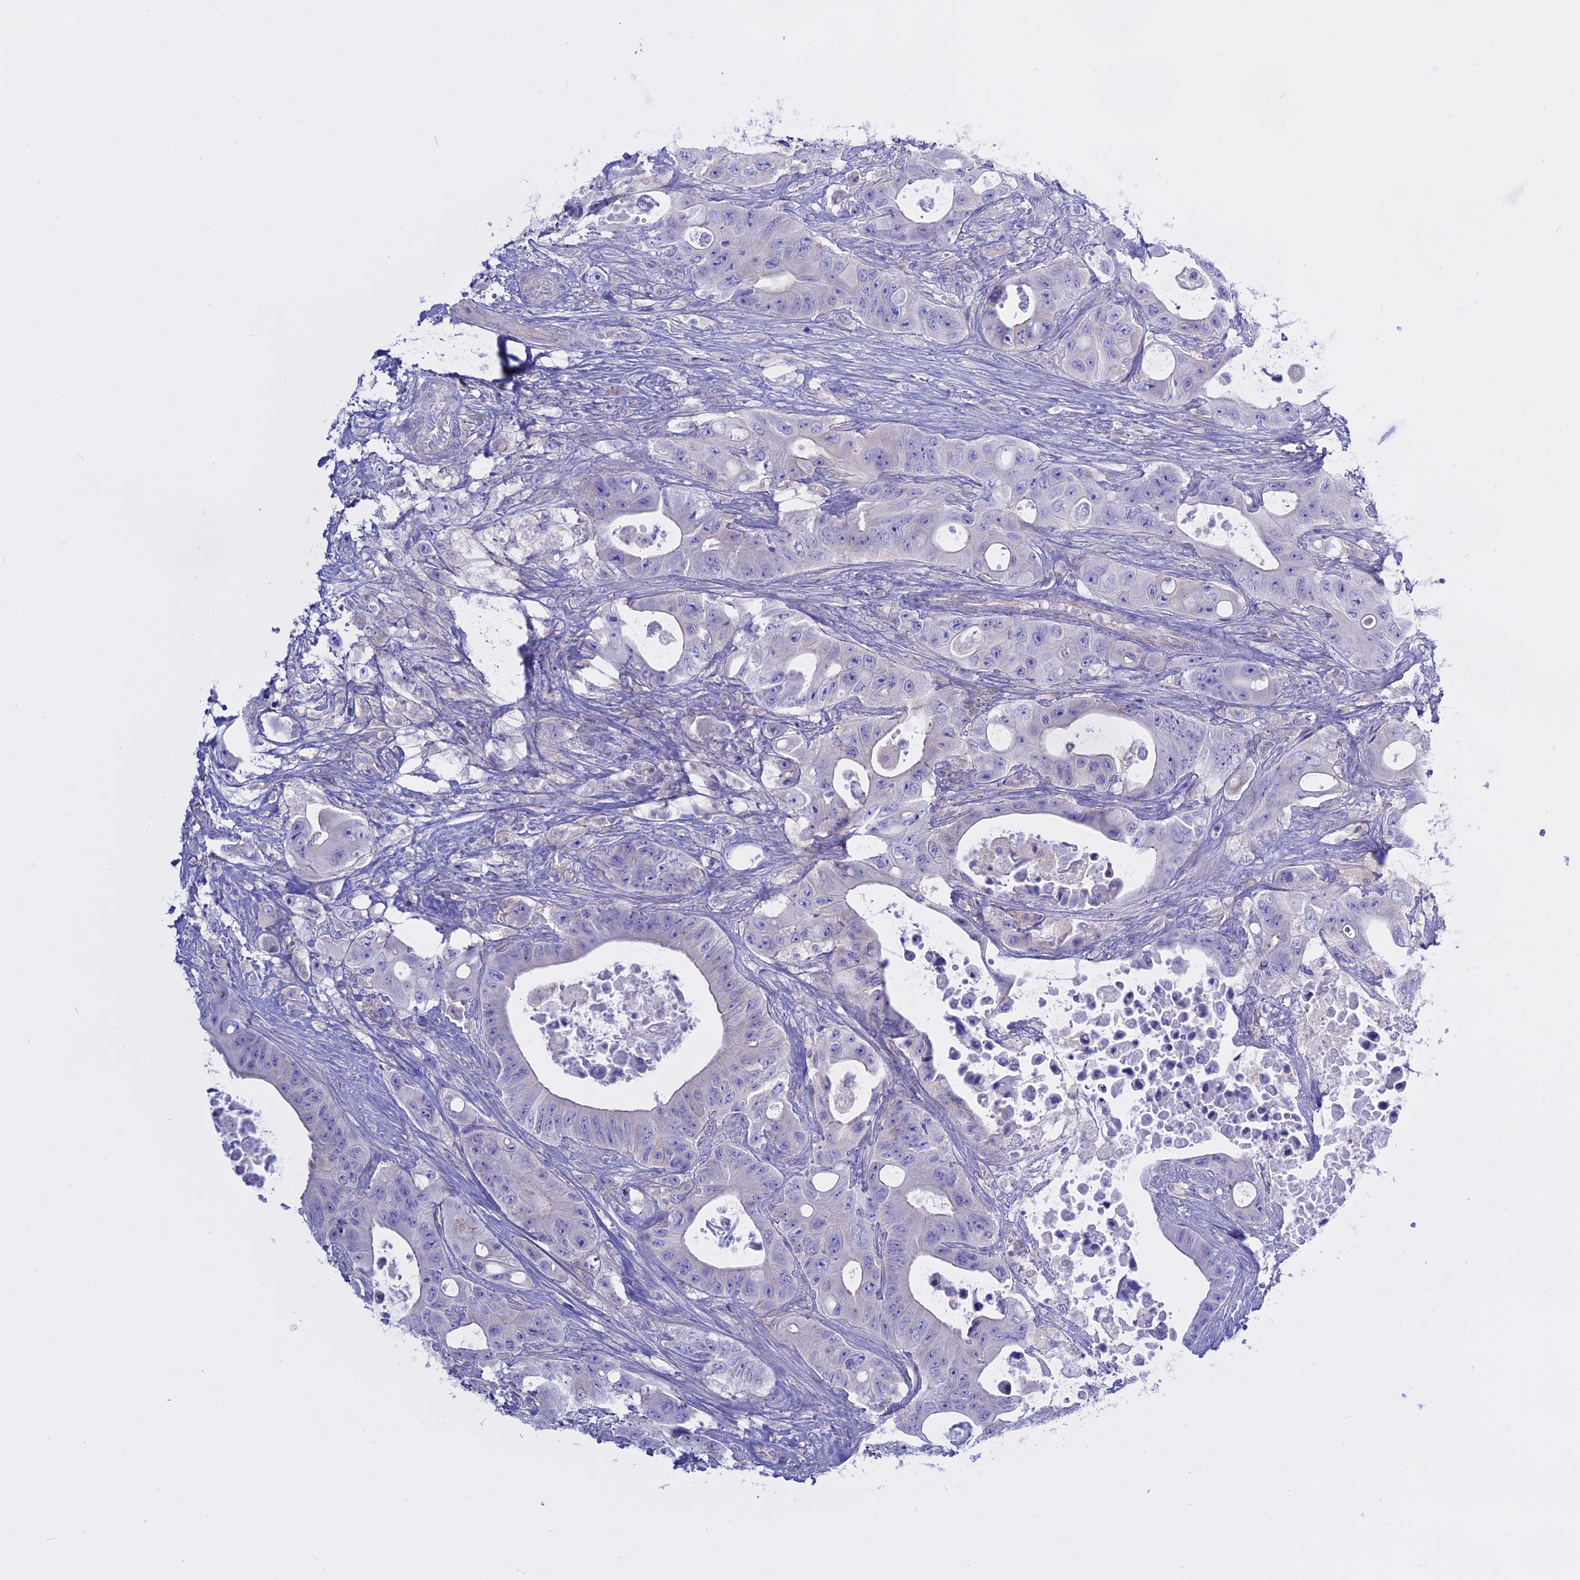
{"staining": {"intensity": "negative", "quantity": "none", "location": "none"}, "tissue": "colorectal cancer", "cell_type": "Tumor cells", "image_type": "cancer", "snomed": [{"axis": "morphology", "description": "Adenocarcinoma, NOS"}, {"axis": "topography", "description": "Colon"}], "caption": "Immunohistochemical staining of adenocarcinoma (colorectal) displays no significant staining in tumor cells.", "gene": "AHCYL1", "patient": {"sex": "female", "age": 46}}